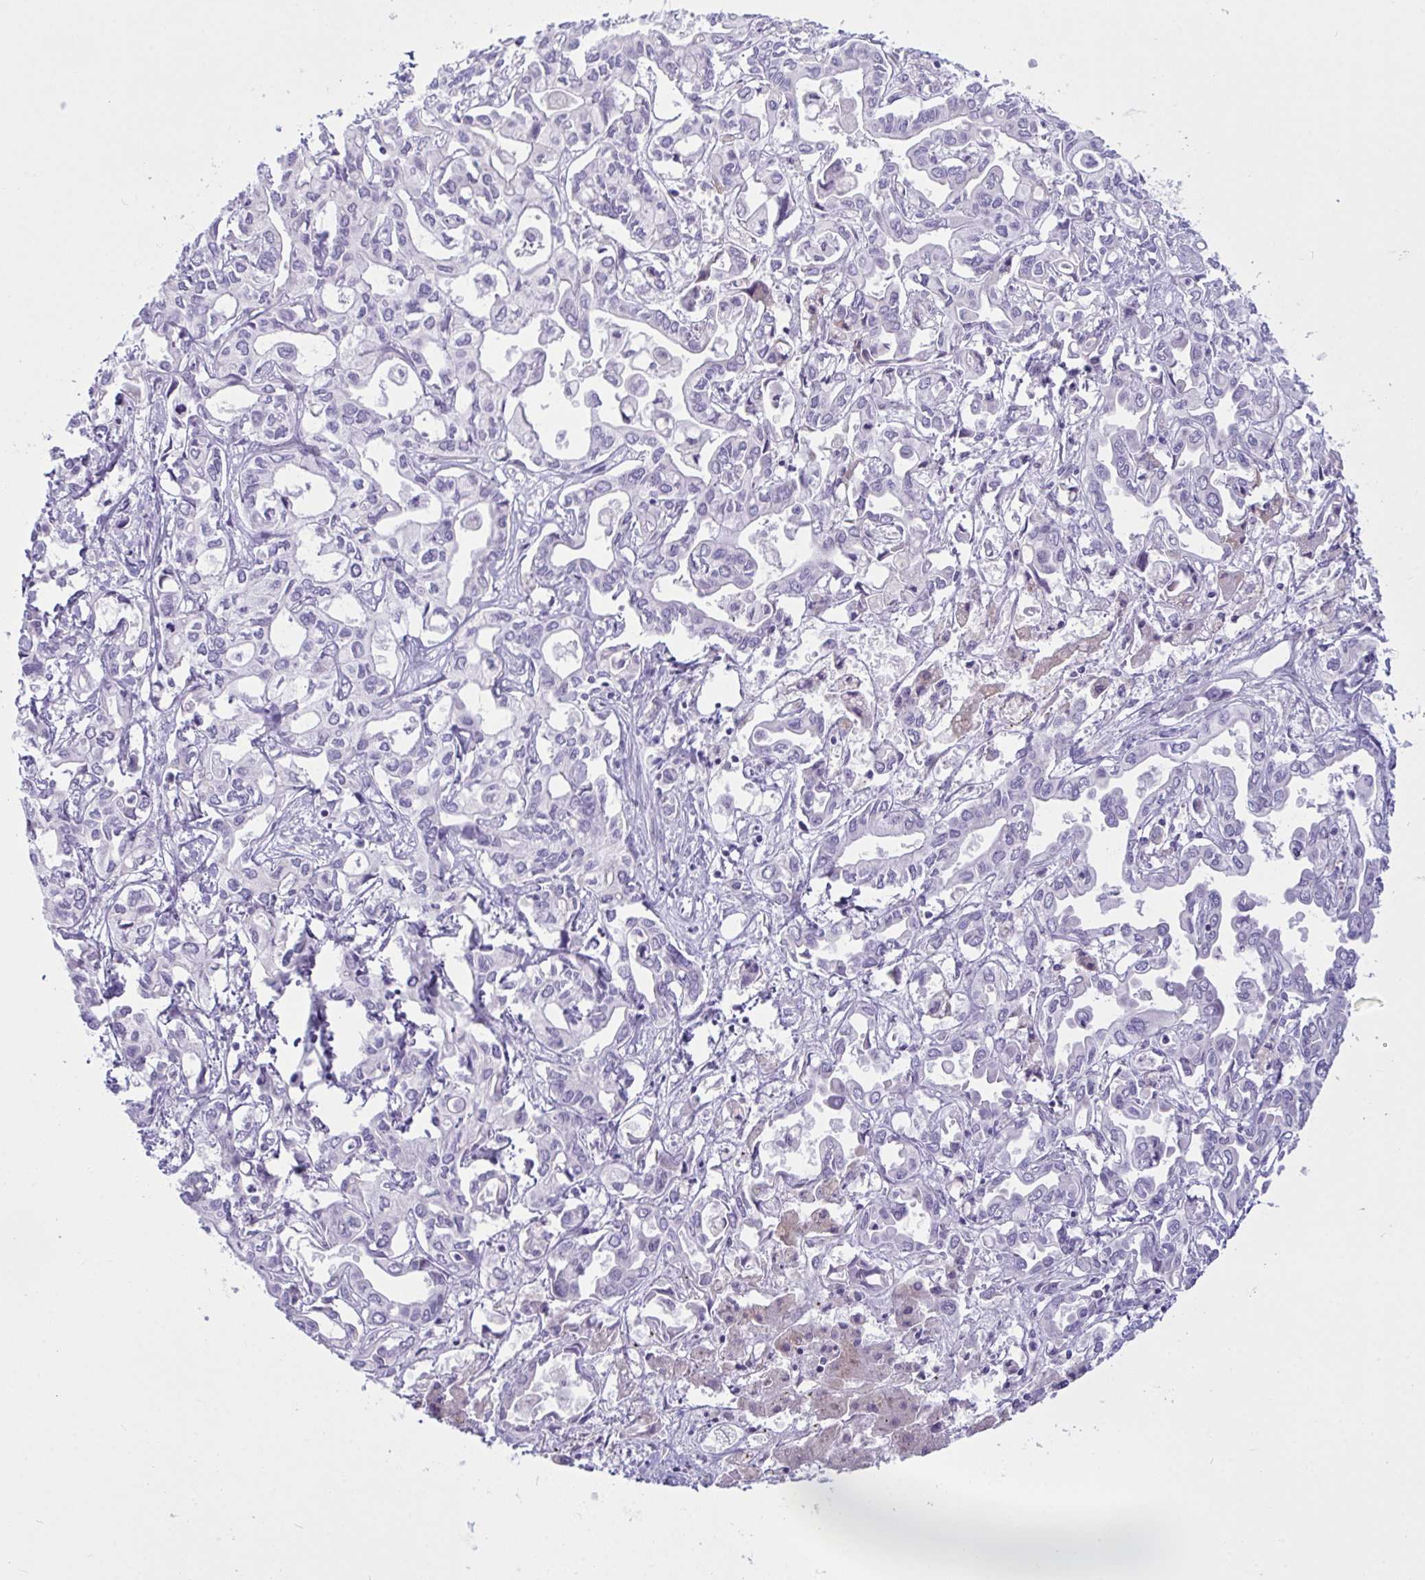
{"staining": {"intensity": "negative", "quantity": "none", "location": "none"}, "tissue": "liver cancer", "cell_type": "Tumor cells", "image_type": "cancer", "snomed": [{"axis": "morphology", "description": "Cholangiocarcinoma"}, {"axis": "topography", "description": "Liver"}], "caption": "The histopathology image shows no staining of tumor cells in liver cholangiocarcinoma.", "gene": "BBS1", "patient": {"sex": "female", "age": 64}}